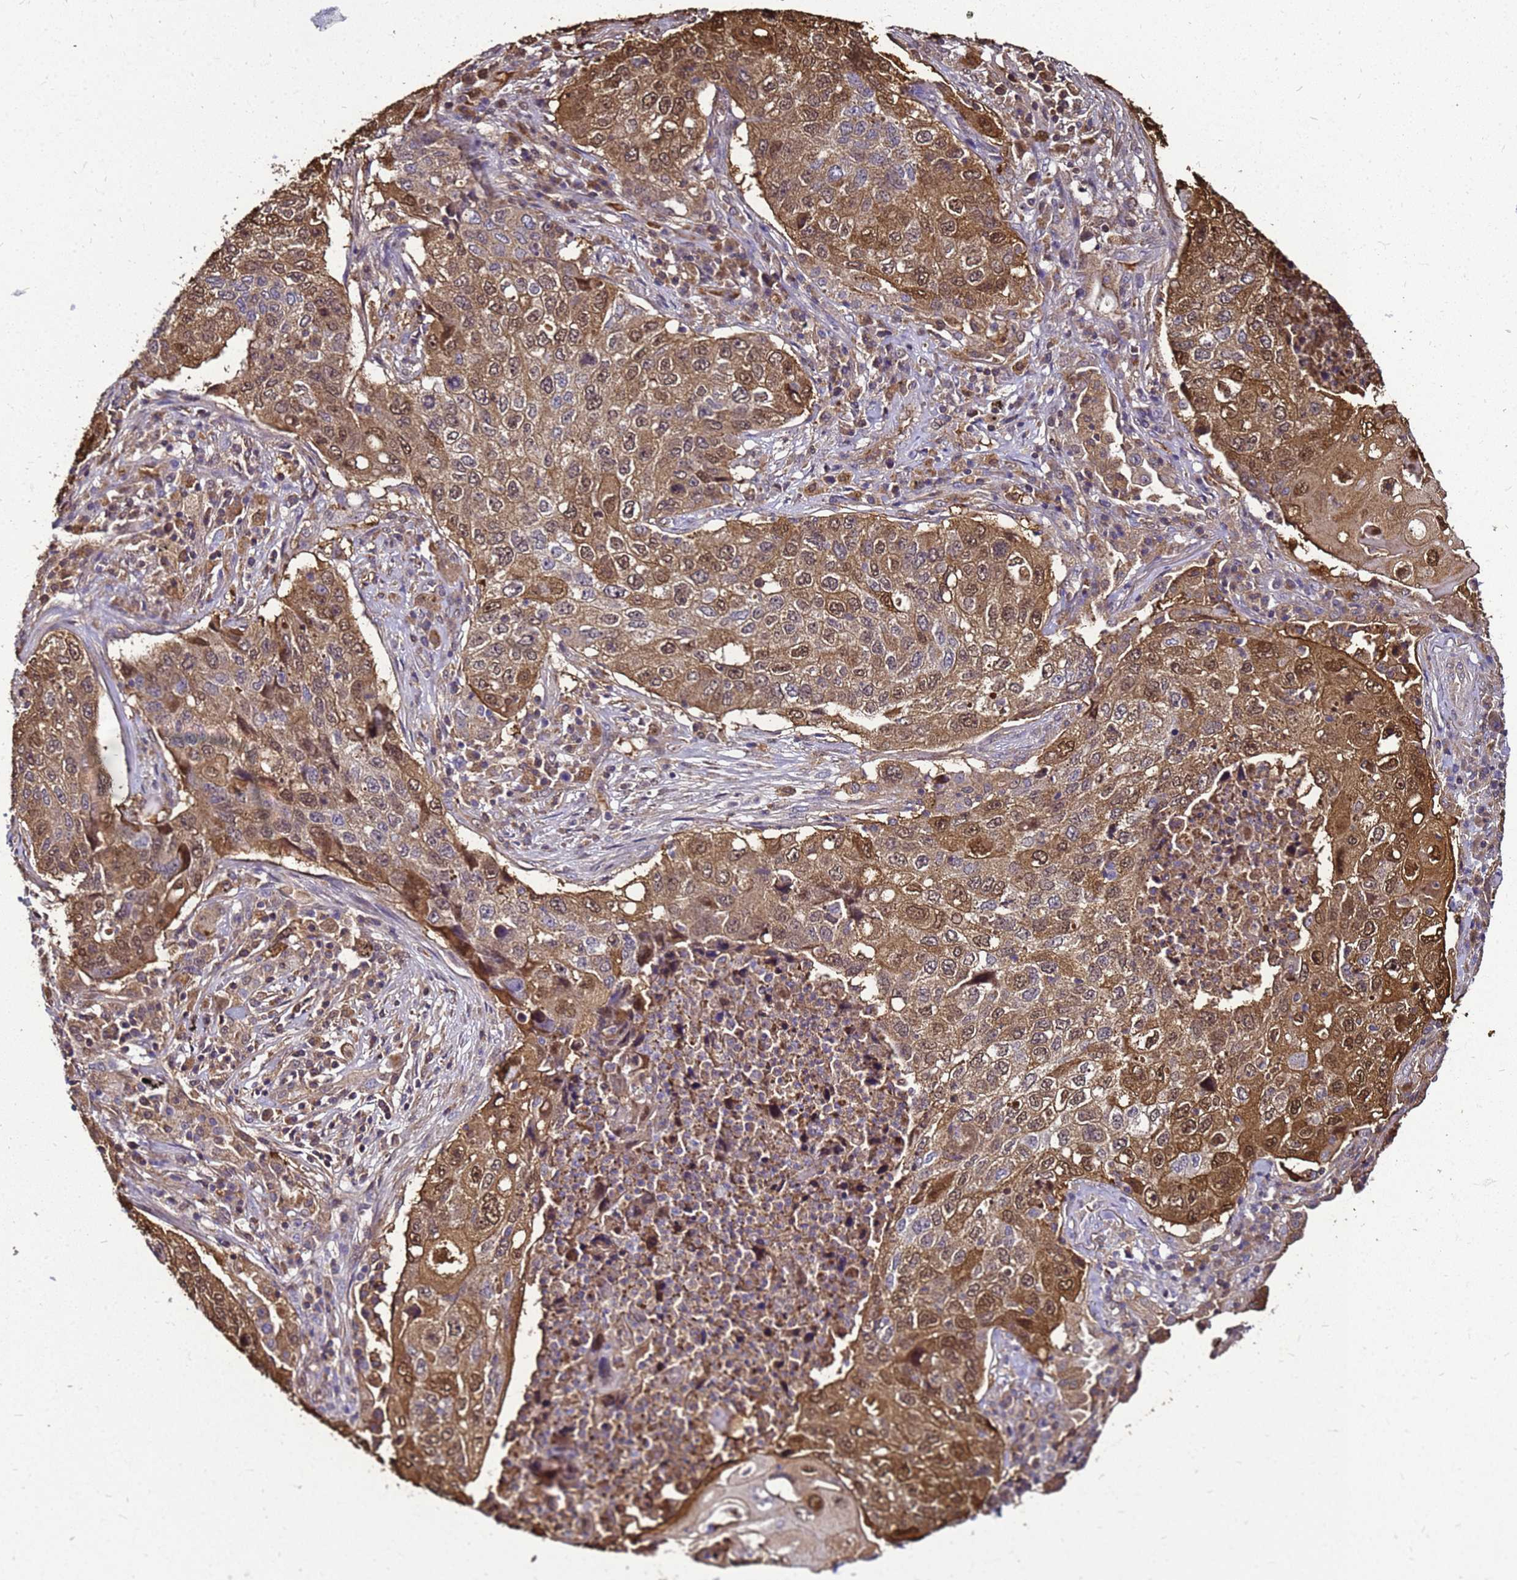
{"staining": {"intensity": "moderate", "quantity": ">75%", "location": "cytoplasmic/membranous,nuclear"}, "tissue": "lung cancer", "cell_type": "Tumor cells", "image_type": "cancer", "snomed": [{"axis": "morphology", "description": "Squamous cell carcinoma, NOS"}, {"axis": "topography", "description": "Lung"}], "caption": "IHC micrograph of human lung cancer stained for a protein (brown), which demonstrates medium levels of moderate cytoplasmic/membranous and nuclear staining in about >75% of tumor cells.", "gene": "S100A2", "patient": {"sex": "female", "age": 63}}